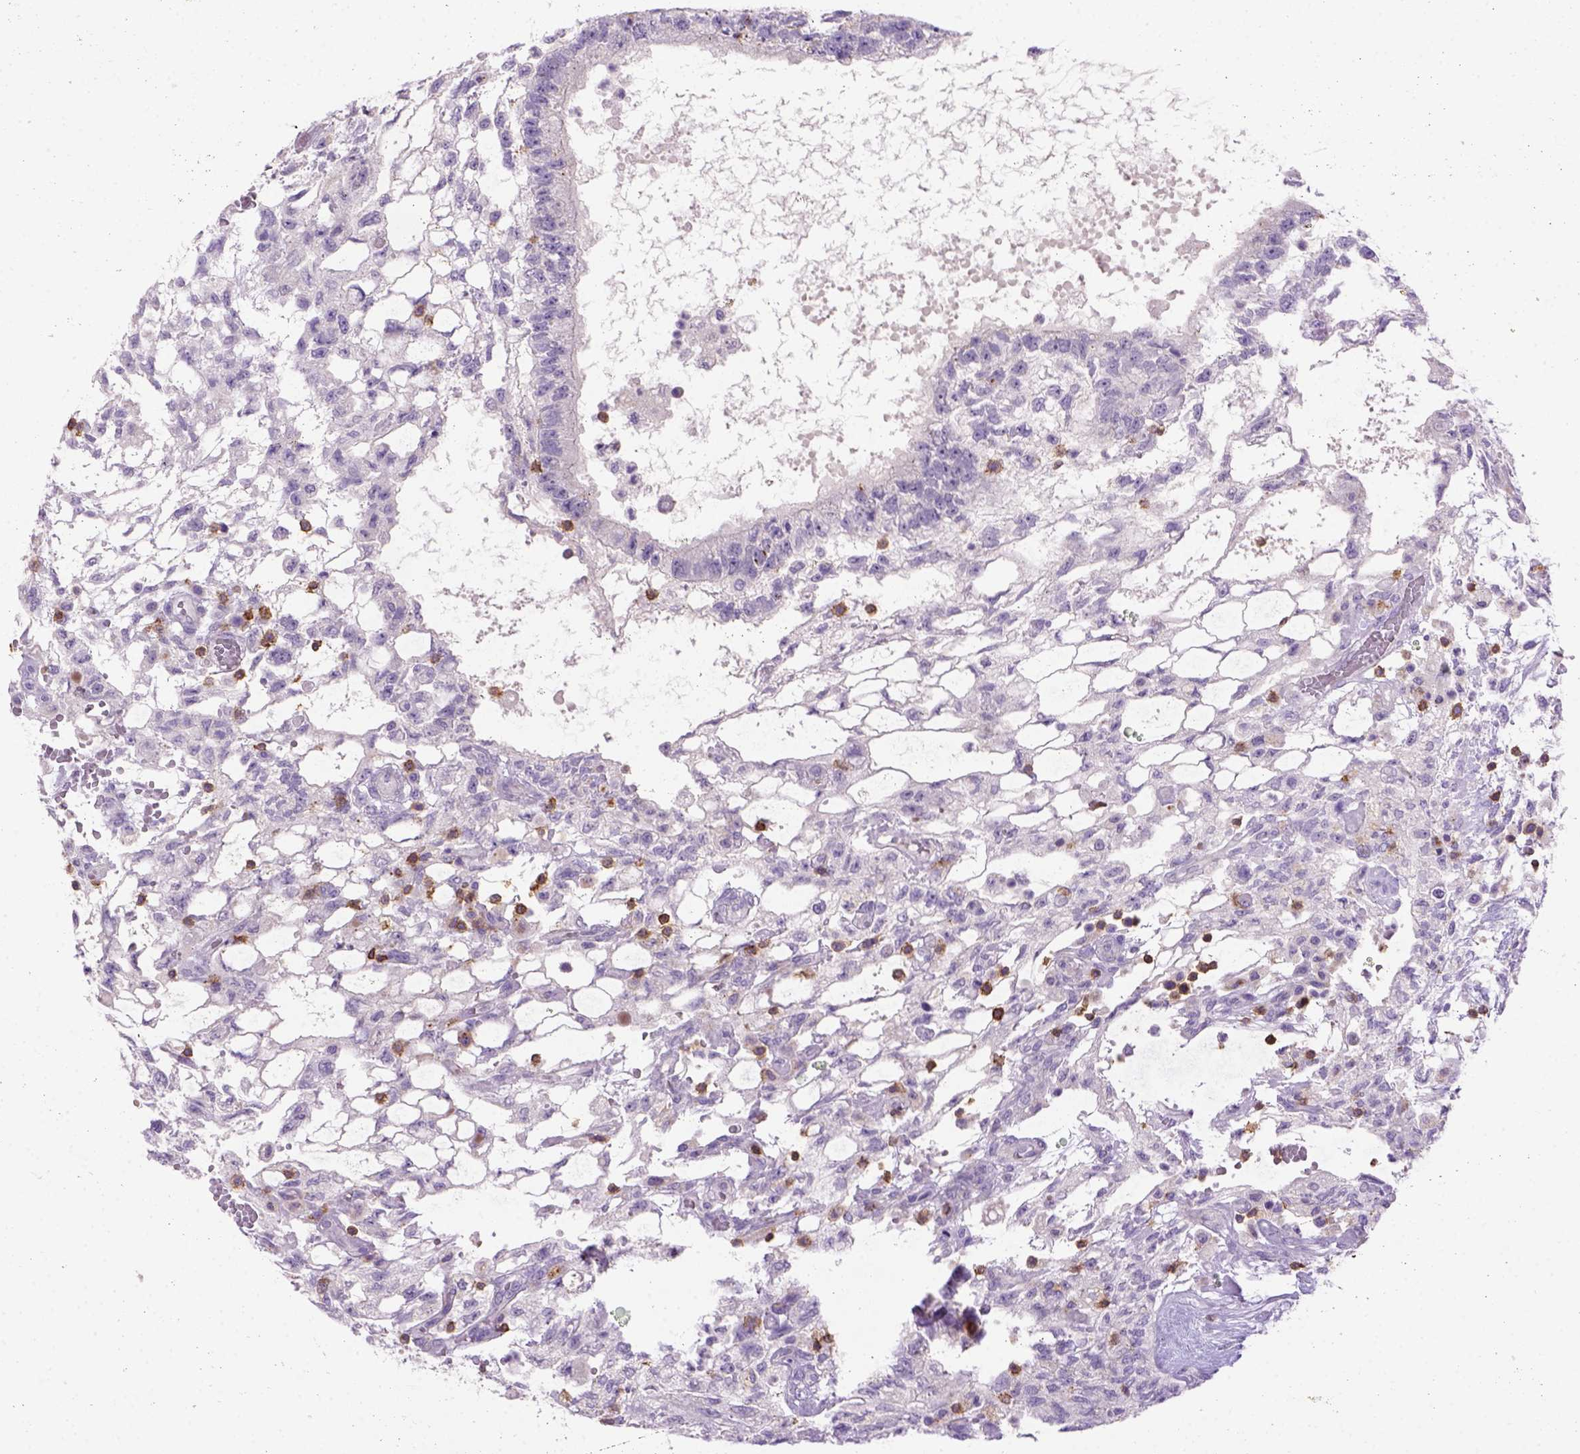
{"staining": {"intensity": "negative", "quantity": "none", "location": "none"}, "tissue": "testis cancer", "cell_type": "Tumor cells", "image_type": "cancer", "snomed": [{"axis": "morphology", "description": "Carcinoma, Embryonal, NOS"}, {"axis": "topography", "description": "Testis"}], "caption": "This is a histopathology image of IHC staining of testis embryonal carcinoma, which shows no expression in tumor cells.", "gene": "CD3E", "patient": {"sex": "male", "age": 32}}